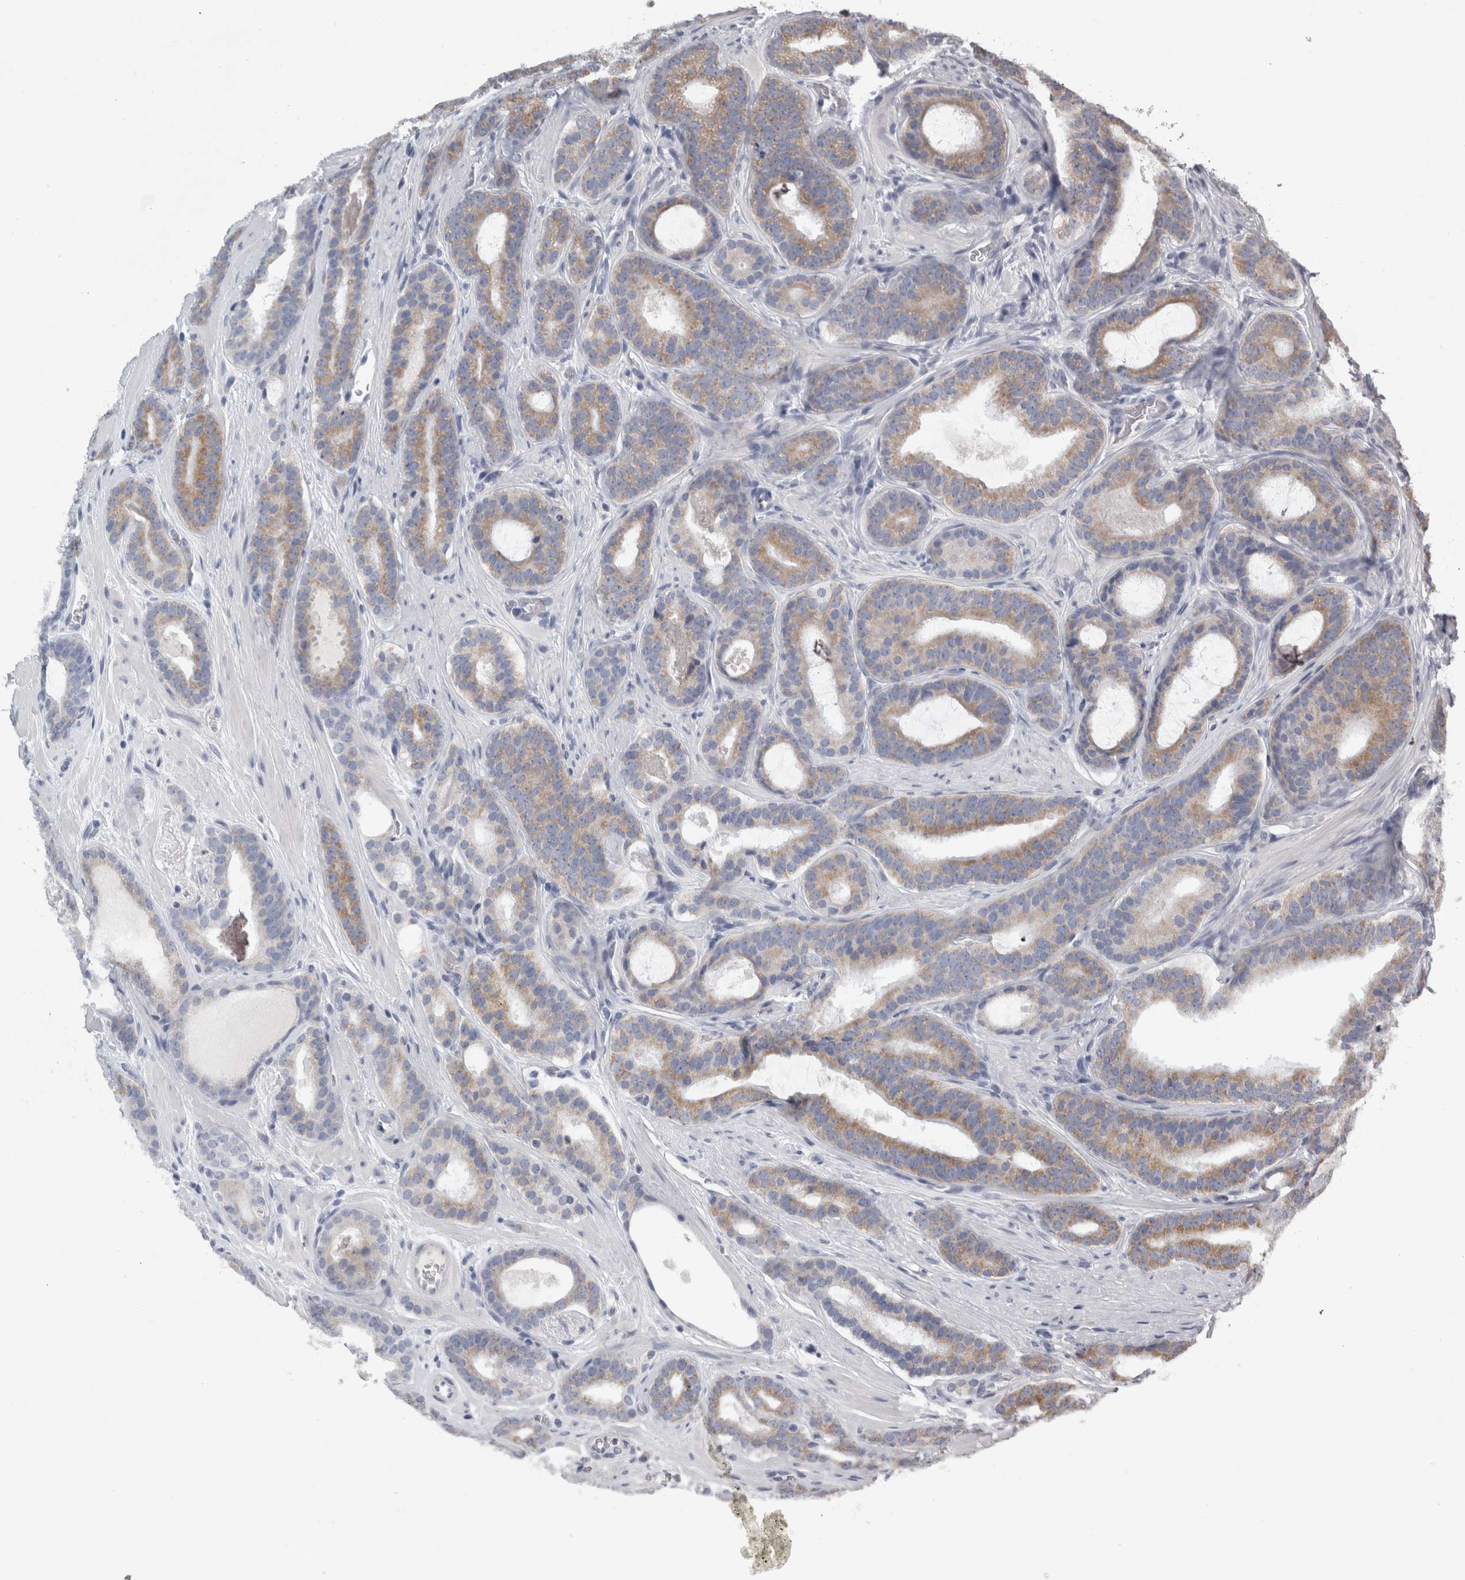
{"staining": {"intensity": "moderate", "quantity": "25%-75%", "location": "cytoplasmic/membranous"}, "tissue": "prostate cancer", "cell_type": "Tumor cells", "image_type": "cancer", "snomed": [{"axis": "morphology", "description": "Adenocarcinoma, High grade"}, {"axis": "topography", "description": "Prostate"}], "caption": "A micrograph of human prostate cancer stained for a protein demonstrates moderate cytoplasmic/membranous brown staining in tumor cells.", "gene": "TCAP", "patient": {"sex": "male", "age": 60}}